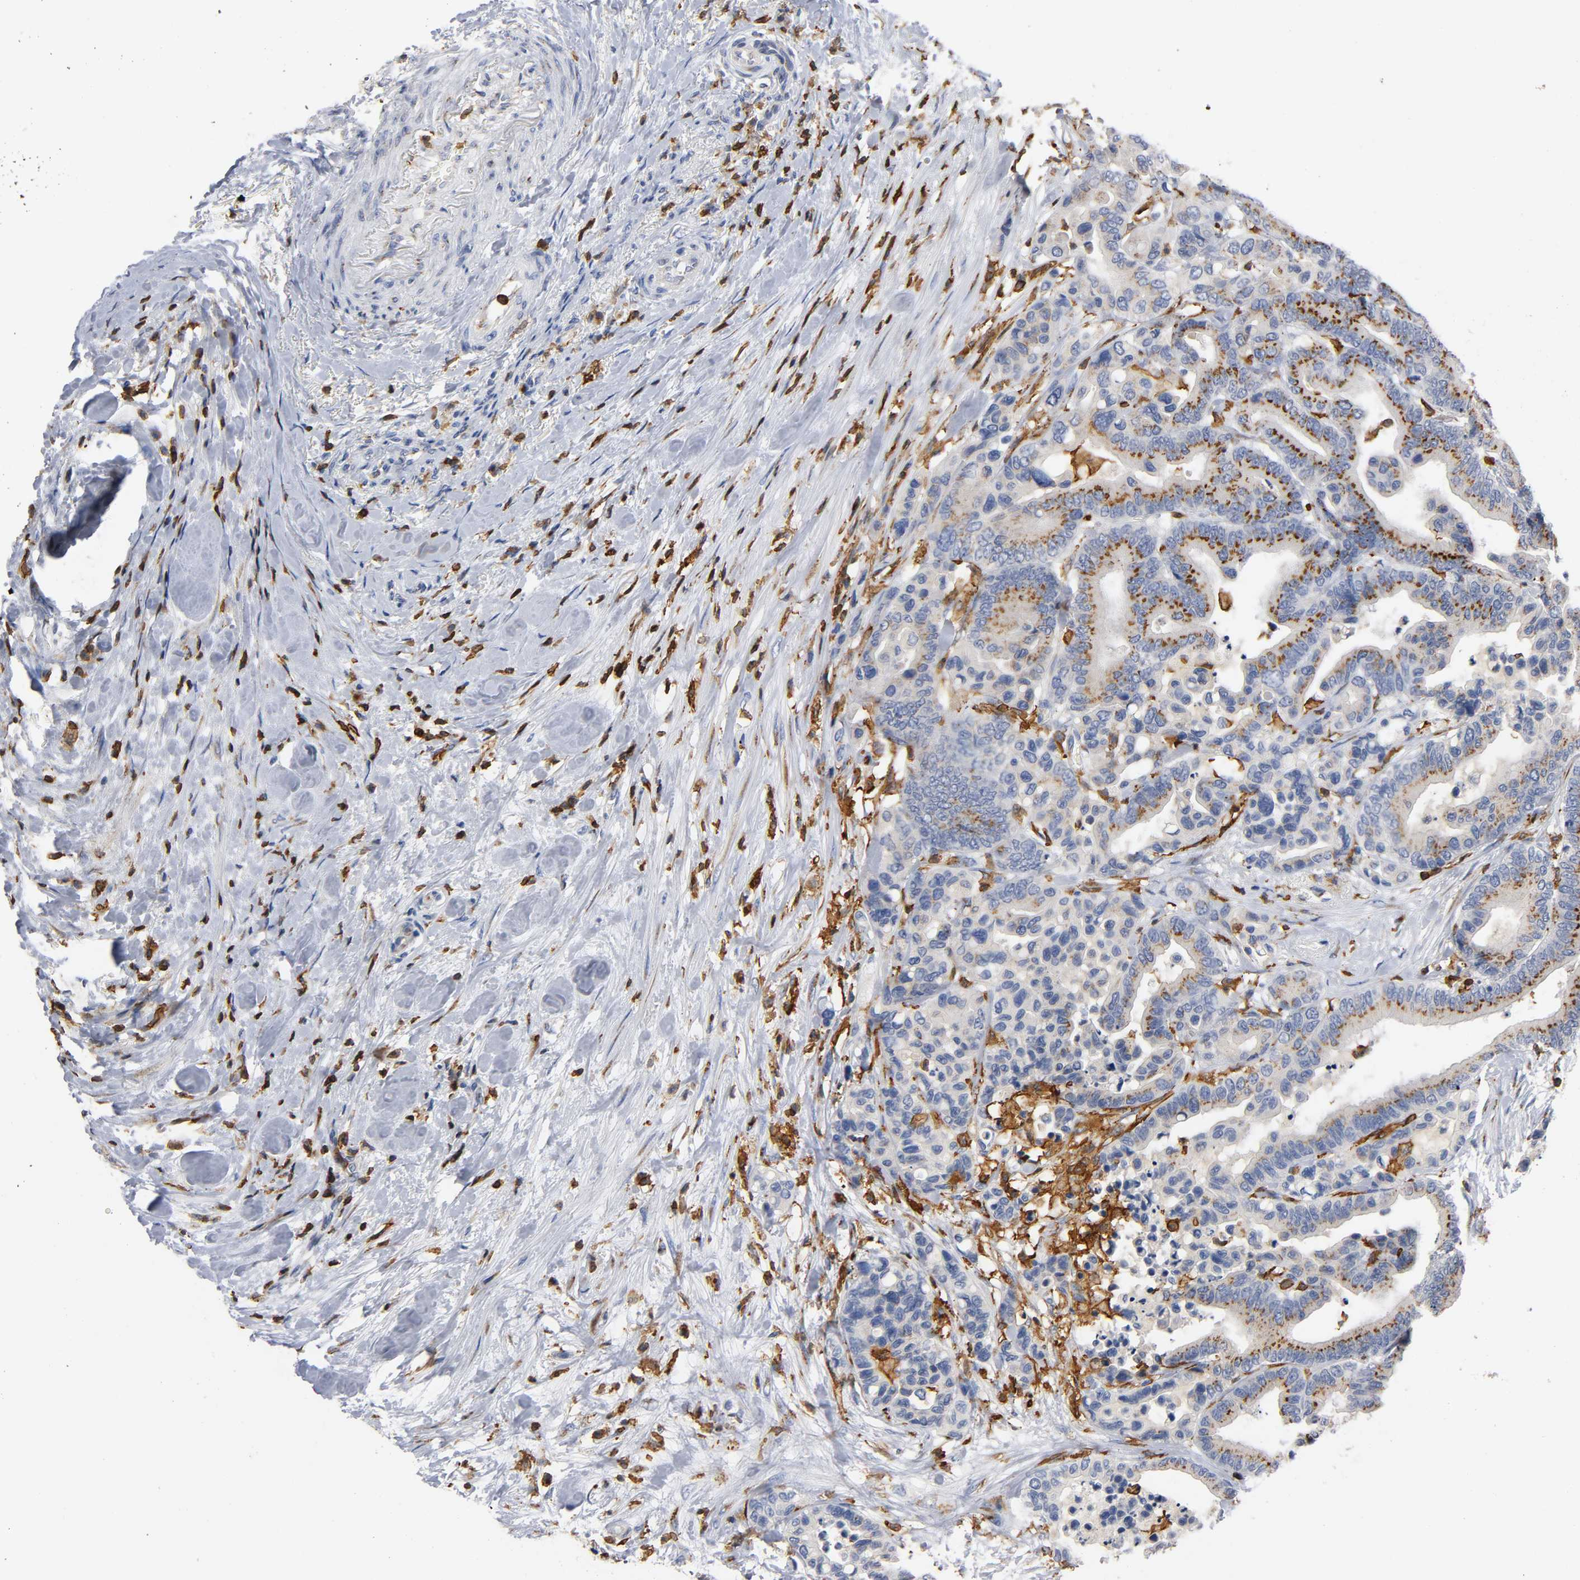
{"staining": {"intensity": "moderate", "quantity": ">75%", "location": "cytoplasmic/membranous"}, "tissue": "colorectal cancer", "cell_type": "Tumor cells", "image_type": "cancer", "snomed": [{"axis": "morphology", "description": "Adenocarcinoma, NOS"}, {"axis": "topography", "description": "Colon"}], "caption": "A high-resolution image shows immunohistochemistry (IHC) staining of colorectal cancer (adenocarcinoma), which displays moderate cytoplasmic/membranous positivity in about >75% of tumor cells. (DAB (3,3'-diaminobenzidine) = brown stain, brightfield microscopy at high magnification).", "gene": "CAPN10", "patient": {"sex": "male", "age": 82}}